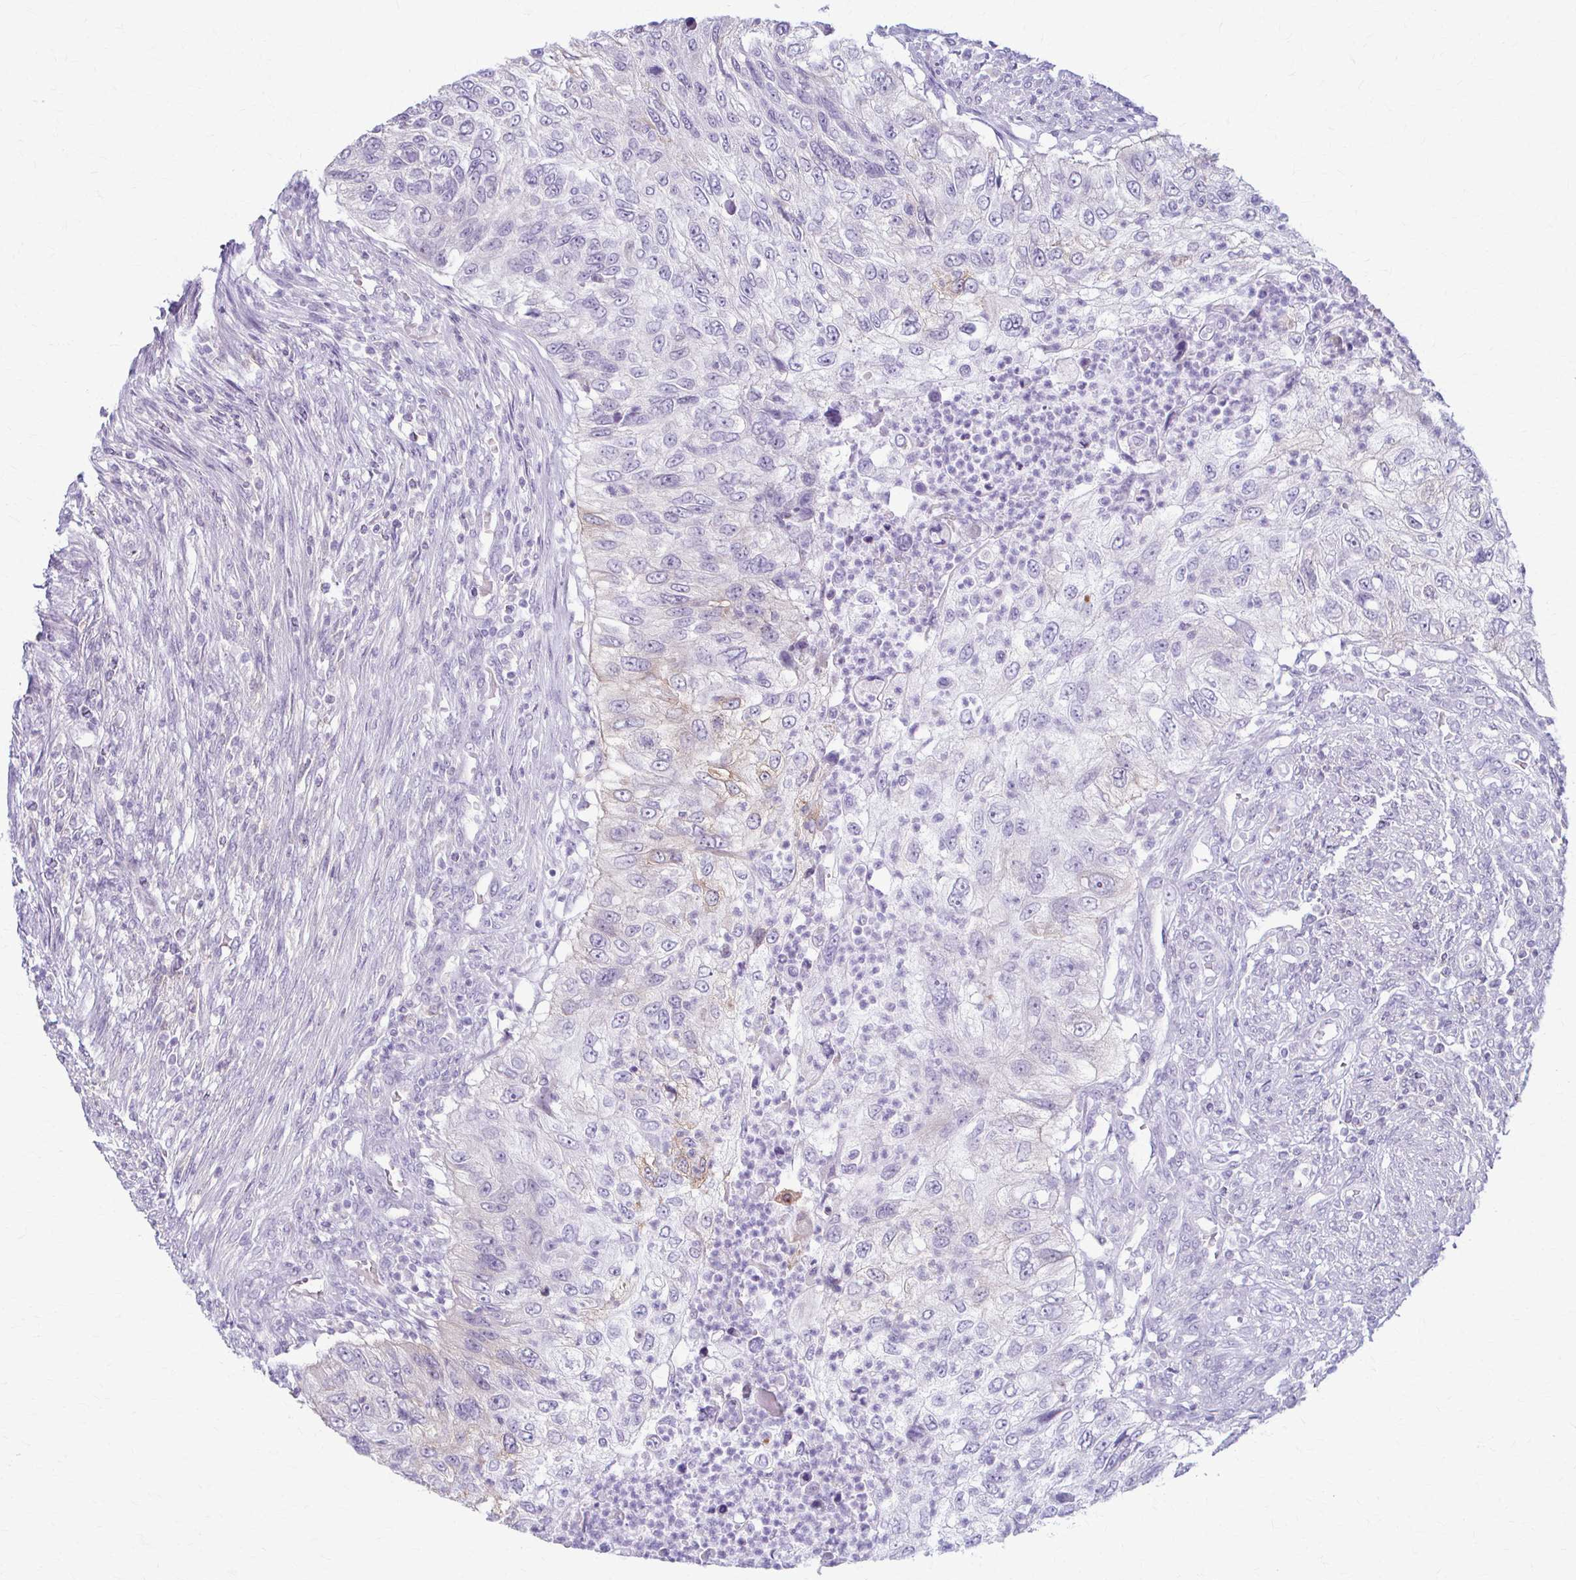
{"staining": {"intensity": "negative", "quantity": "none", "location": "none"}, "tissue": "urothelial cancer", "cell_type": "Tumor cells", "image_type": "cancer", "snomed": [{"axis": "morphology", "description": "Urothelial carcinoma, High grade"}, {"axis": "topography", "description": "Urinary bladder"}], "caption": "High-grade urothelial carcinoma was stained to show a protein in brown. There is no significant staining in tumor cells.", "gene": "LDLRAP1", "patient": {"sex": "female", "age": 60}}